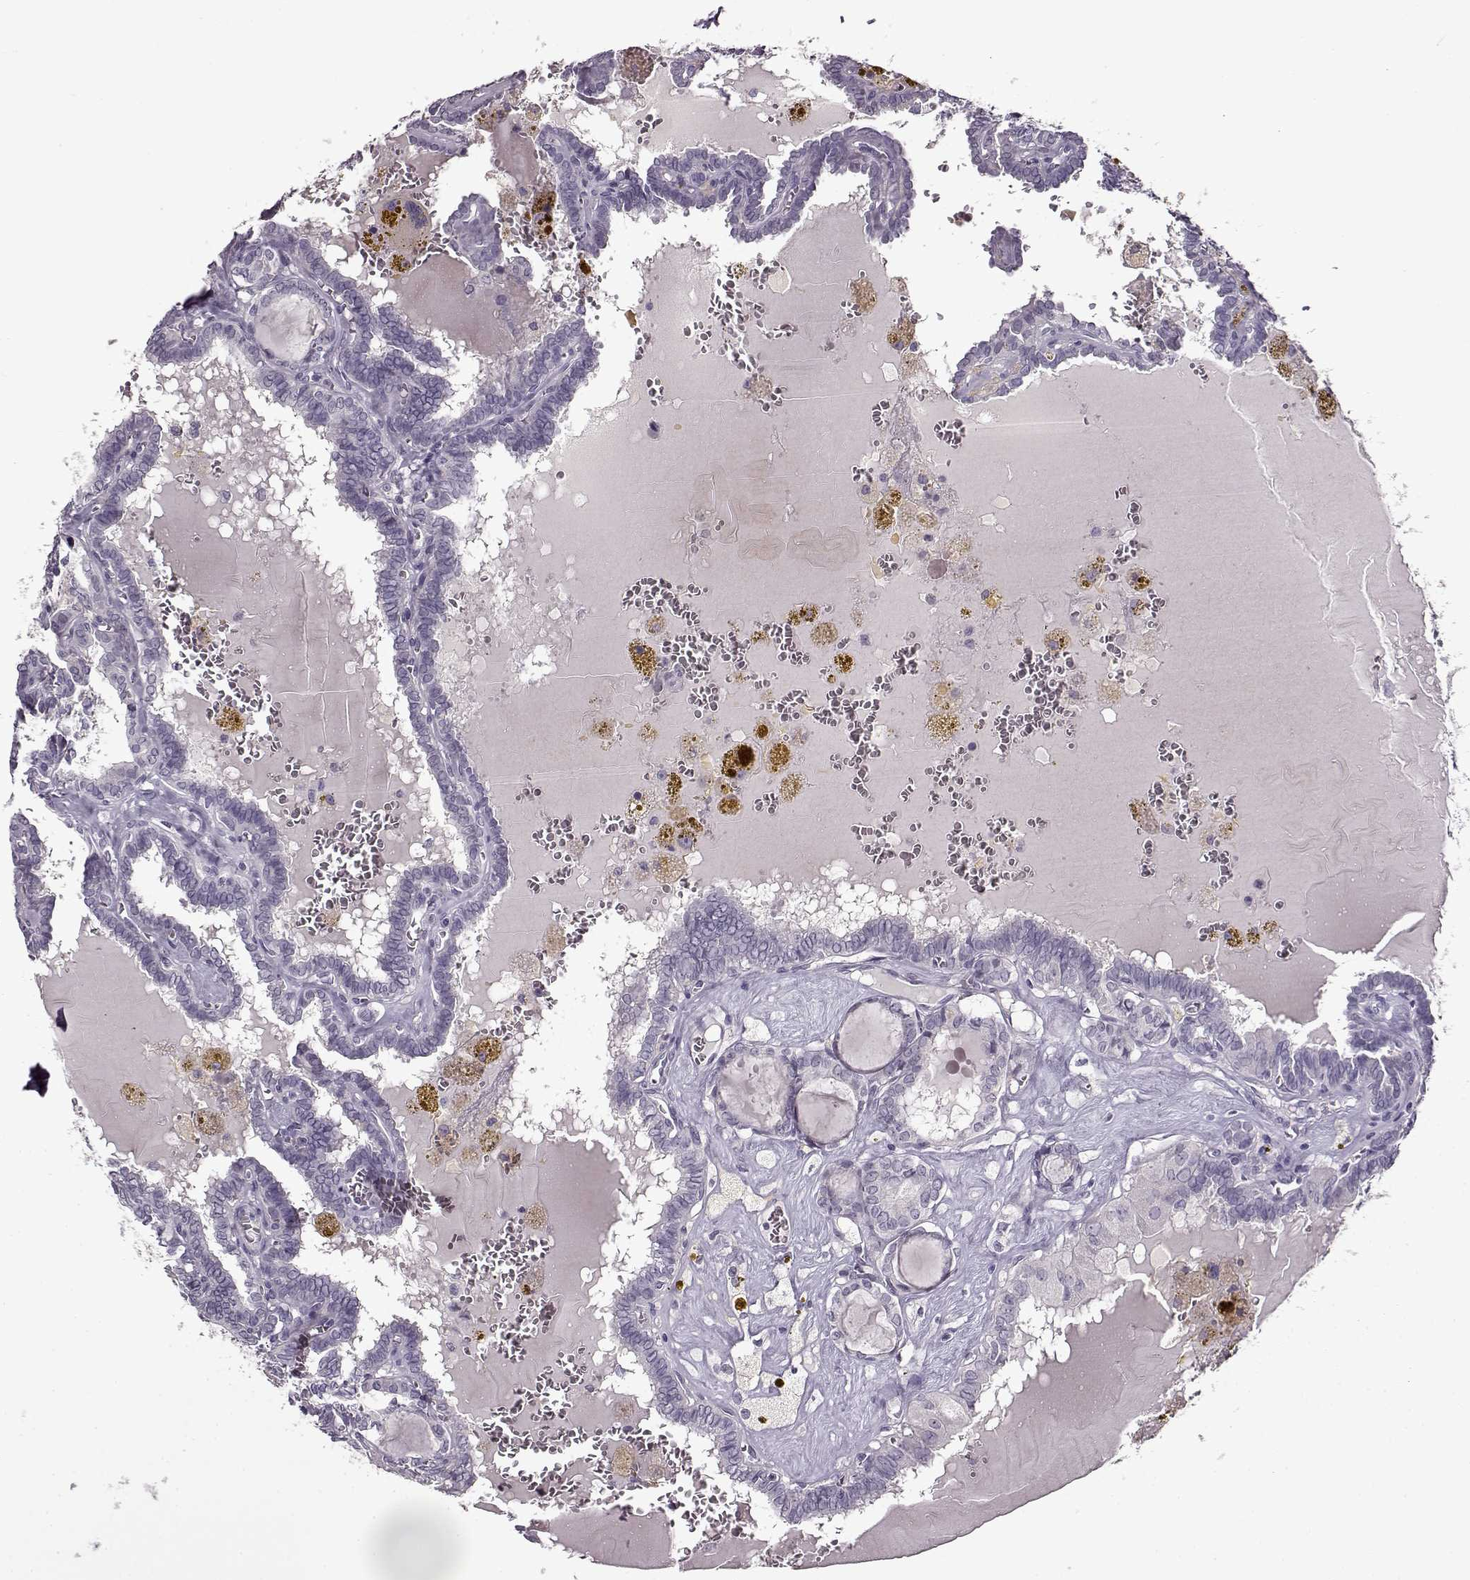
{"staining": {"intensity": "negative", "quantity": "none", "location": "none"}, "tissue": "thyroid cancer", "cell_type": "Tumor cells", "image_type": "cancer", "snomed": [{"axis": "morphology", "description": "Papillary adenocarcinoma, NOS"}, {"axis": "topography", "description": "Thyroid gland"}], "caption": "Tumor cells are negative for brown protein staining in papillary adenocarcinoma (thyroid). (Brightfield microscopy of DAB immunohistochemistry at high magnification).", "gene": "FSHB", "patient": {"sex": "female", "age": 39}}